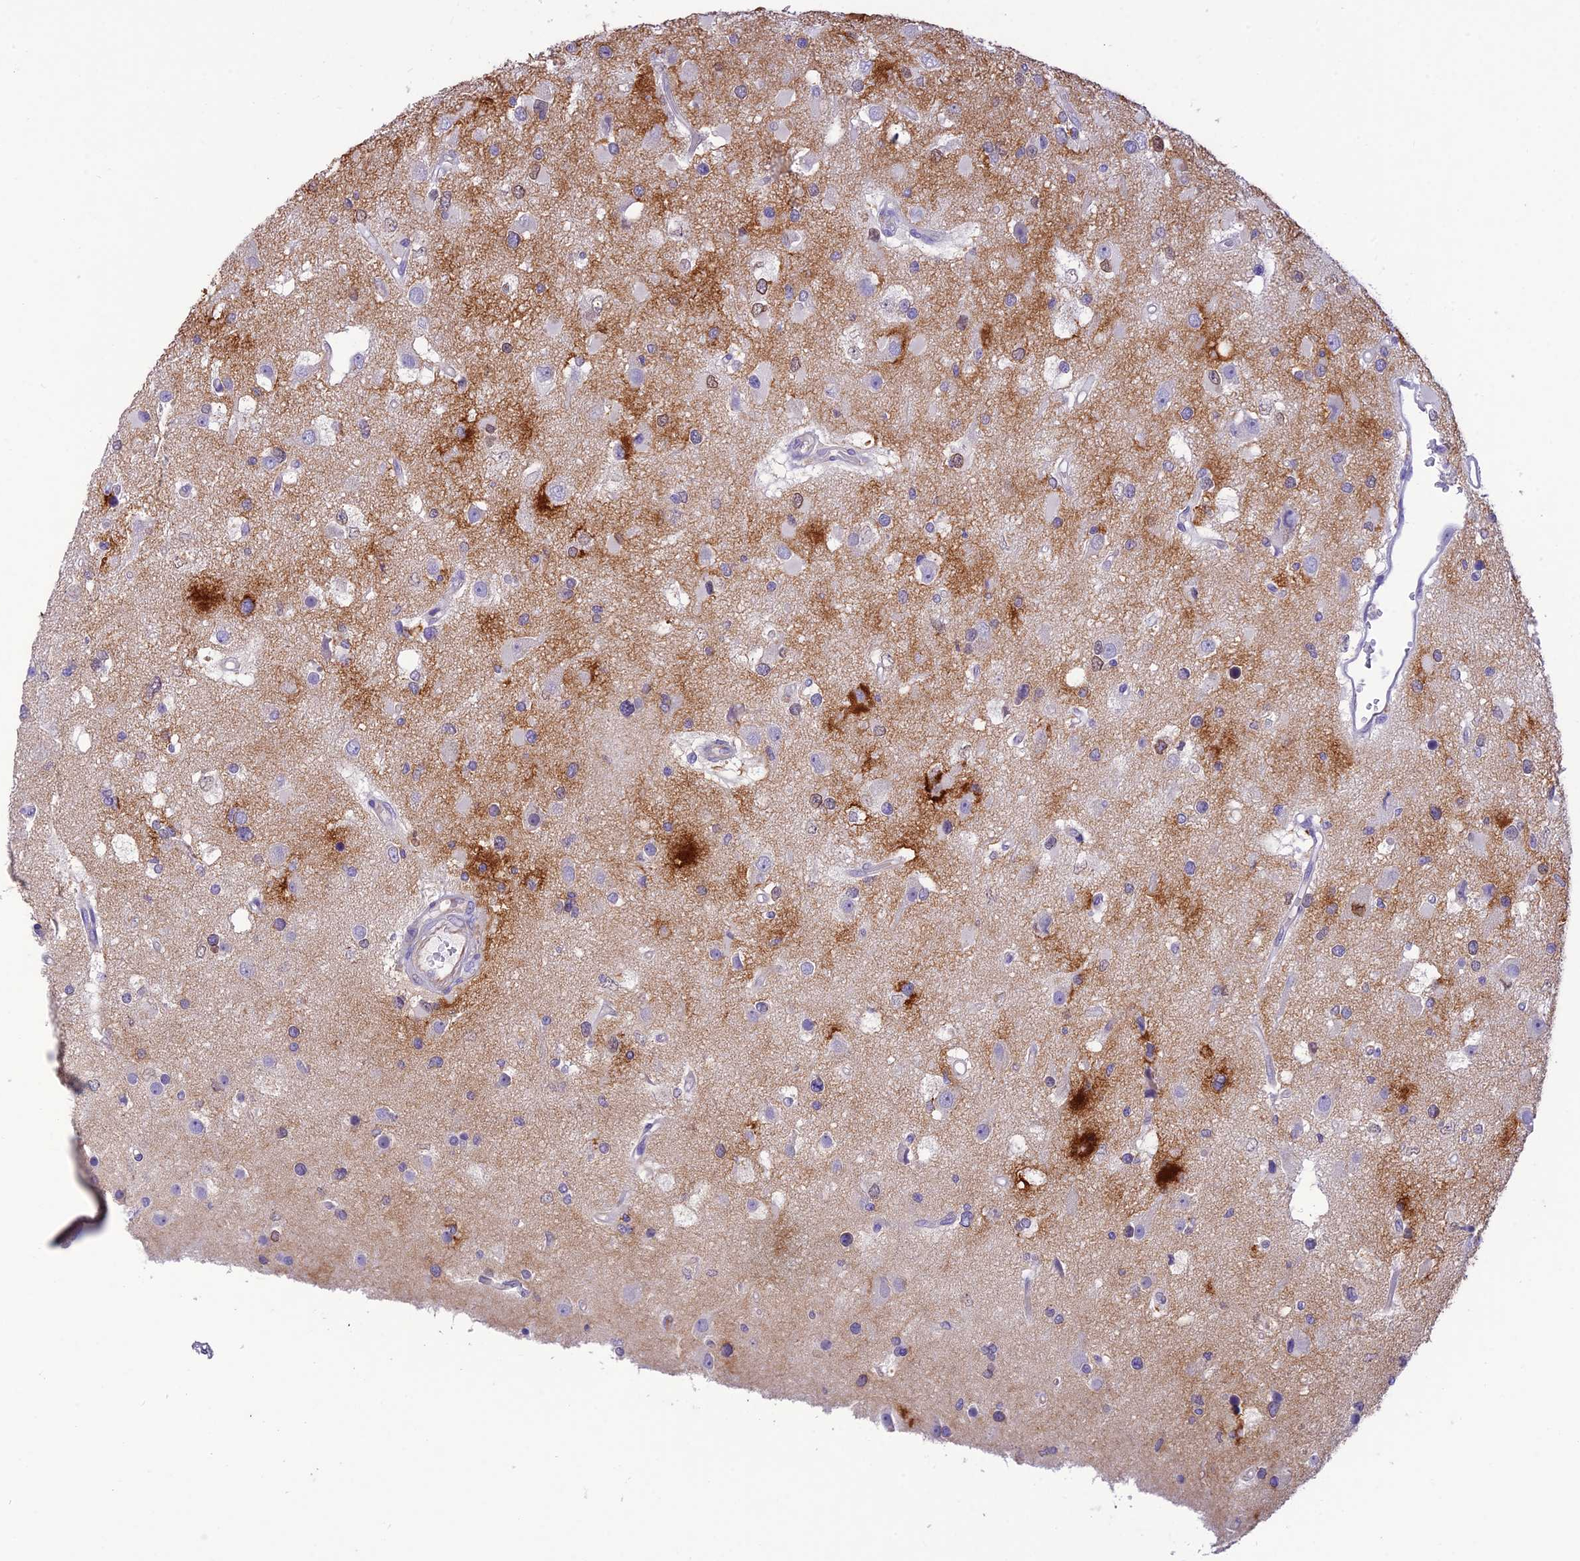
{"staining": {"intensity": "negative", "quantity": "none", "location": "none"}, "tissue": "glioma", "cell_type": "Tumor cells", "image_type": "cancer", "snomed": [{"axis": "morphology", "description": "Glioma, malignant, High grade"}, {"axis": "topography", "description": "Brain"}], "caption": "Immunohistochemistry (IHC) photomicrograph of human glioma stained for a protein (brown), which reveals no expression in tumor cells.", "gene": "ST8SIA5", "patient": {"sex": "male", "age": 53}}